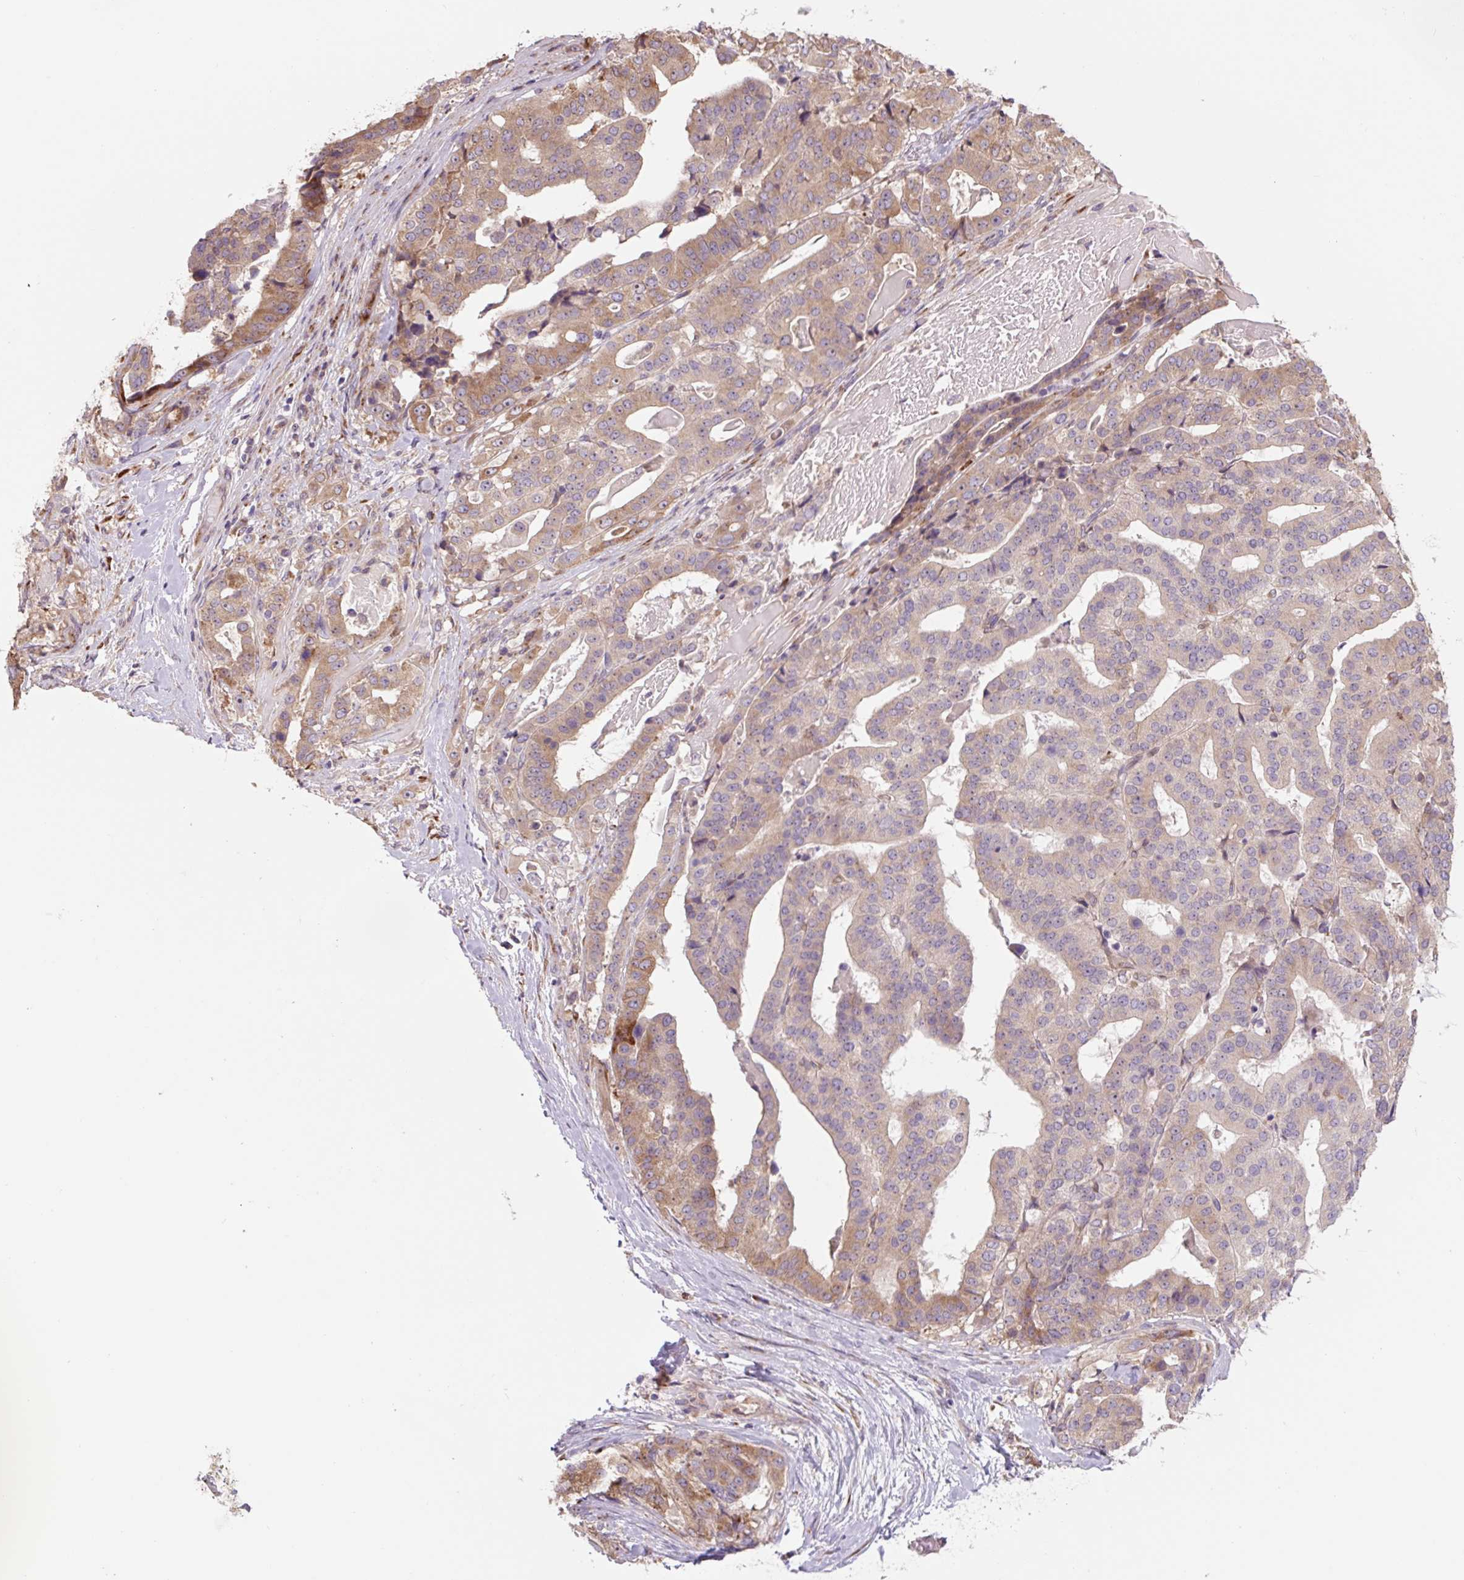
{"staining": {"intensity": "moderate", "quantity": ">75%", "location": "cytoplasmic/membranous"}, "tissue": "stomach cancer", "cell_type": "Tumor cells", "image_type": "cancer", "snomed": [{"axis": "morphology", "description": "Adenocarcinoma, NOS"}, {"axis": "topography", "description": "Stomach"}], "caption": "Protein expression analysis of stomach adenocarcinoma demonstrates moderate cytoplasmic/membranous expression in about >75% of tumor cells.", "gene": "PLA2G4A", "patient": {"sex": "male", "age": 48}}